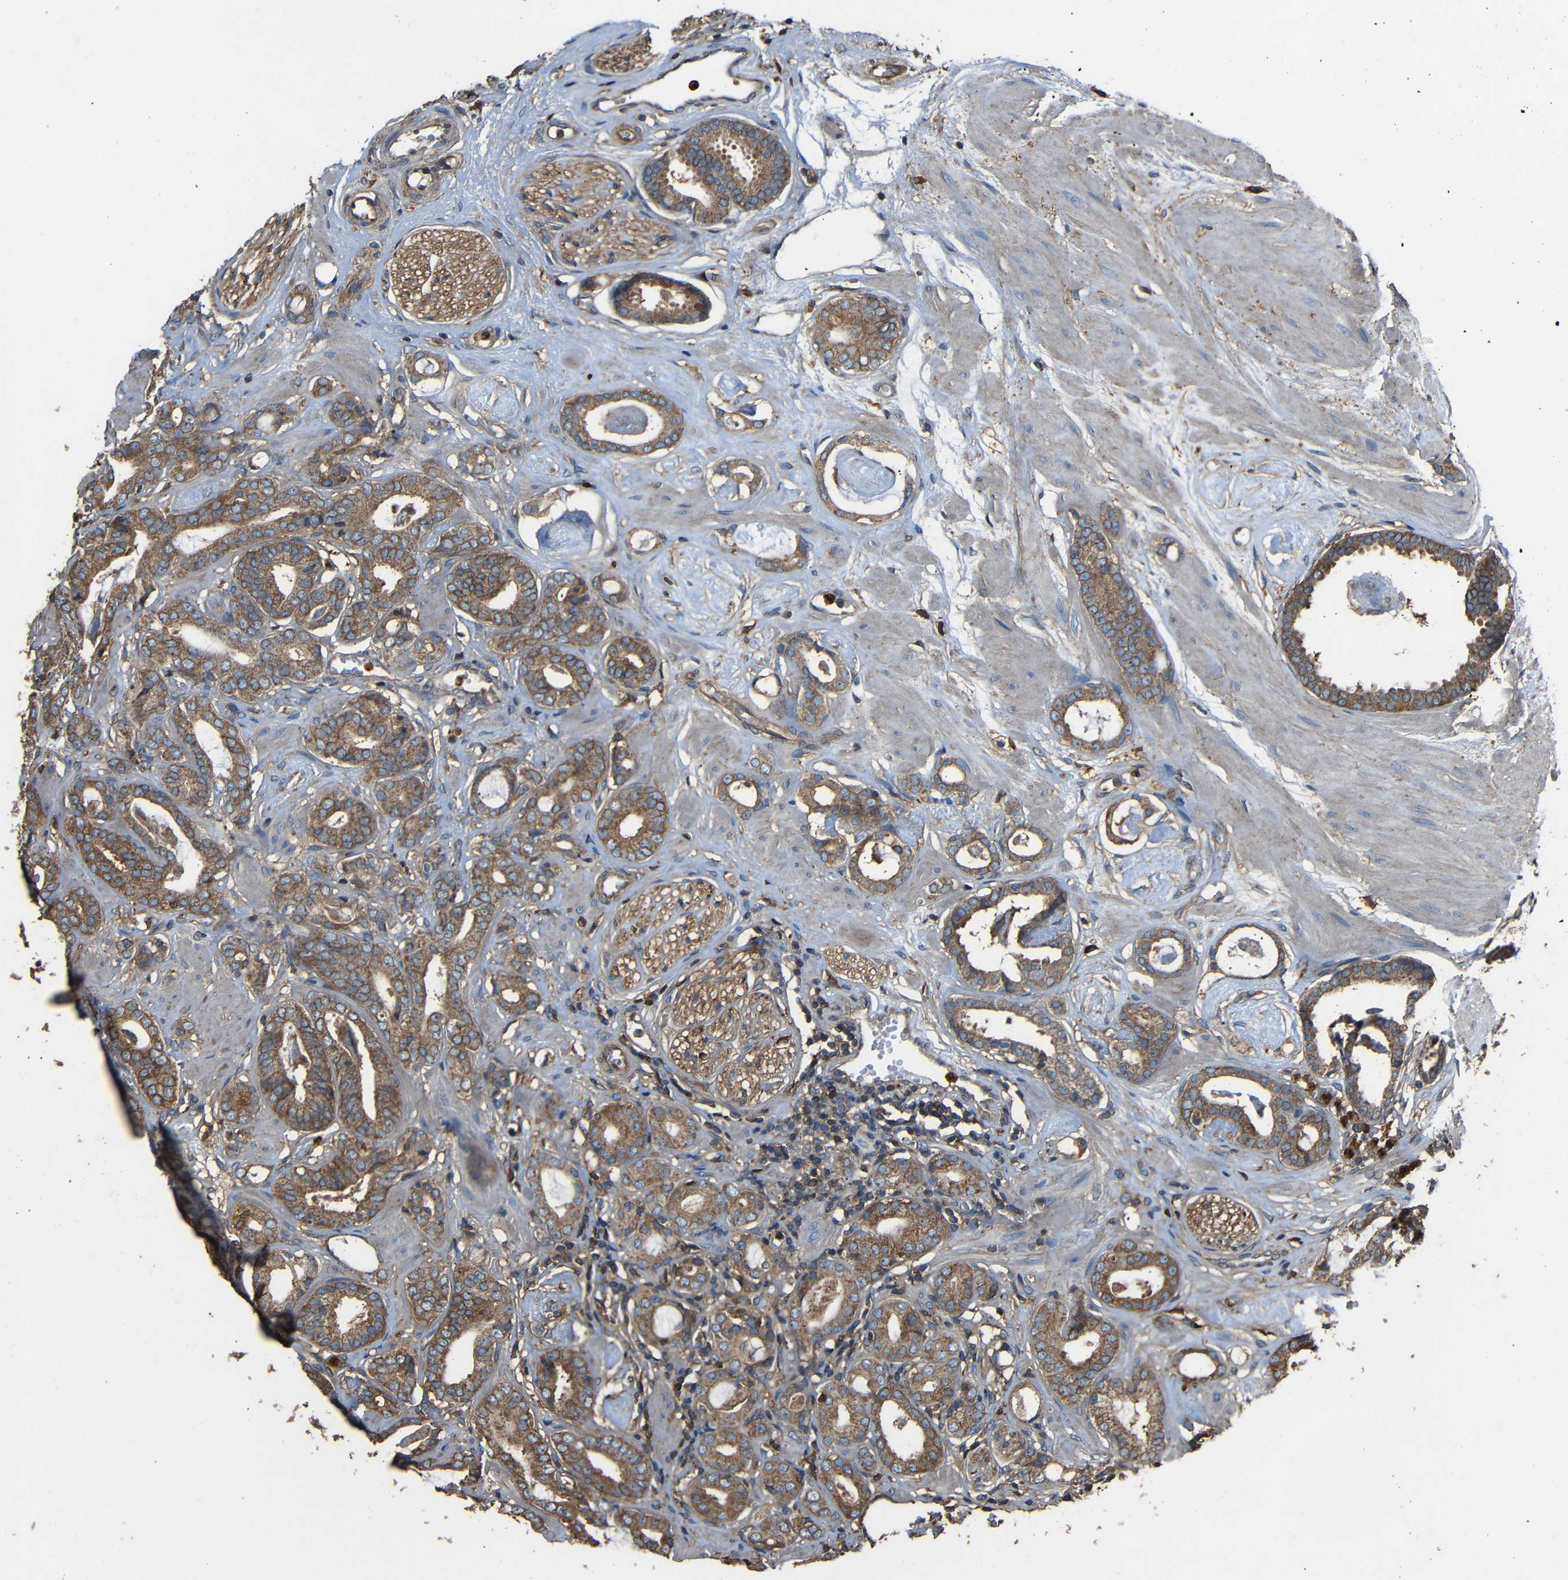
{"staining": {"intensity": "moderate", "quantity": ">75%", "location": "cytoplasmic/membranous"}, "tissue": "prostate cancer", "cell_type": "Tumor cells", "image_type": "cancer", "snomed": [{"axis": "morphology", "description": "Adenocarcinoma, Low grade"}, {"axis": "topography", "description": "Prostate"}], "caption": "High-magnification brightfield microscopy of prostate low-grade adenocarcinoma stained with DAB (3,3'-diaminobenzidine) (brown) and counterstained with hematoxylin (blue). tumor cells exhibit moderate cytoplasmic/membranous expression is present in approximately>75% of cells.", "gene": "TREM2", "patient": {"sex": "male", "age": 53}}